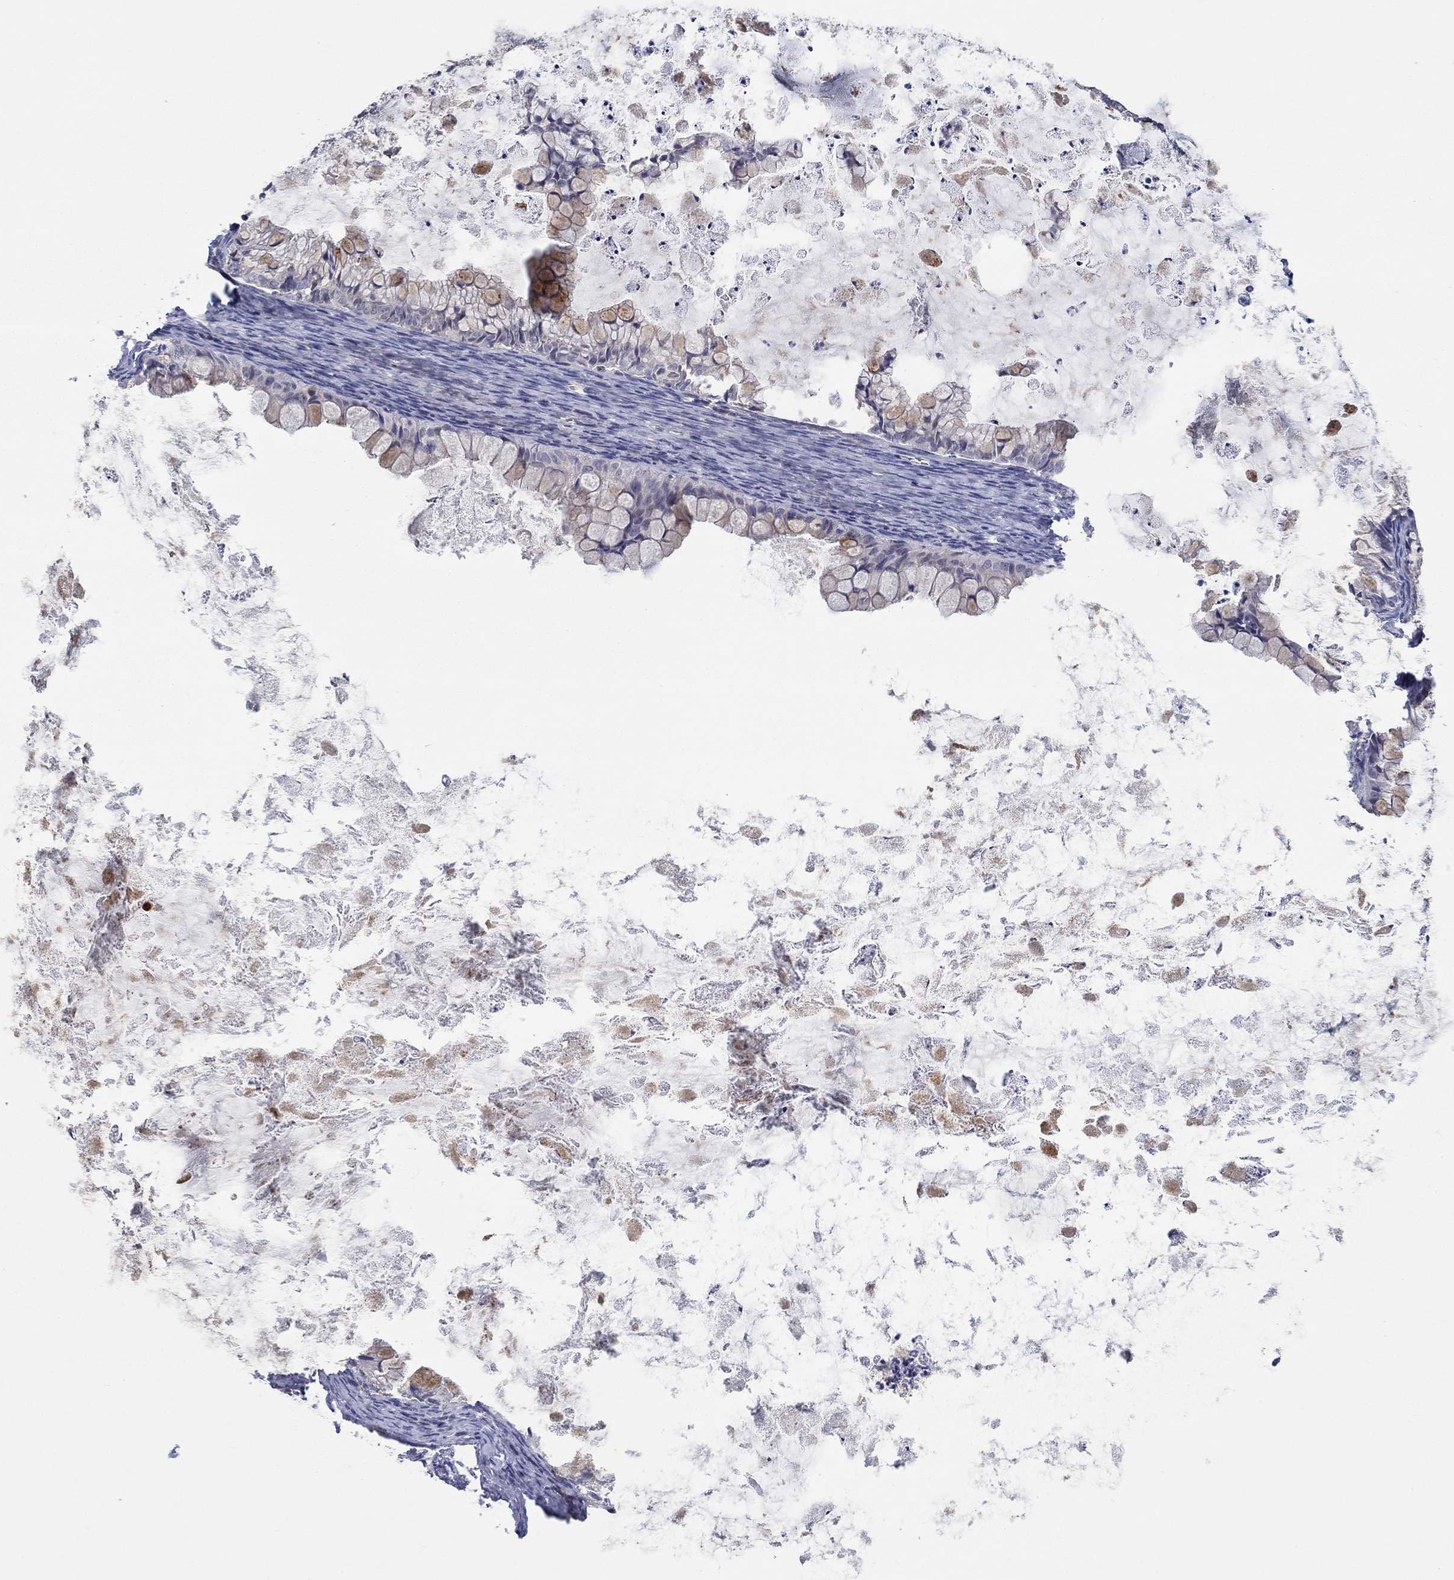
{"staining": {"intensity": "weak", "quantity": "25%-75%", "location": "cytoplasmic/membranous"}, "tissue": "ovarian cancer", "cell_type": "Tumor cells", "image_type": "cancer", "snomed": [{"axis": "morphology", "description": "Cystadenocarcinoma, mucinous, NOS"}, {"axis": "topography", "description": "Ovary"}], "caption": "A histopathology image showing weak cytoplasmic/membranous positivity in about 25%-75% of tumor cells in mucinous cystadenocarcinoma (ovarian), as visualized by brown immunohistochemical staining.", "gene": "ERMP1", "patient": {"sex": "female", "age": 35}}